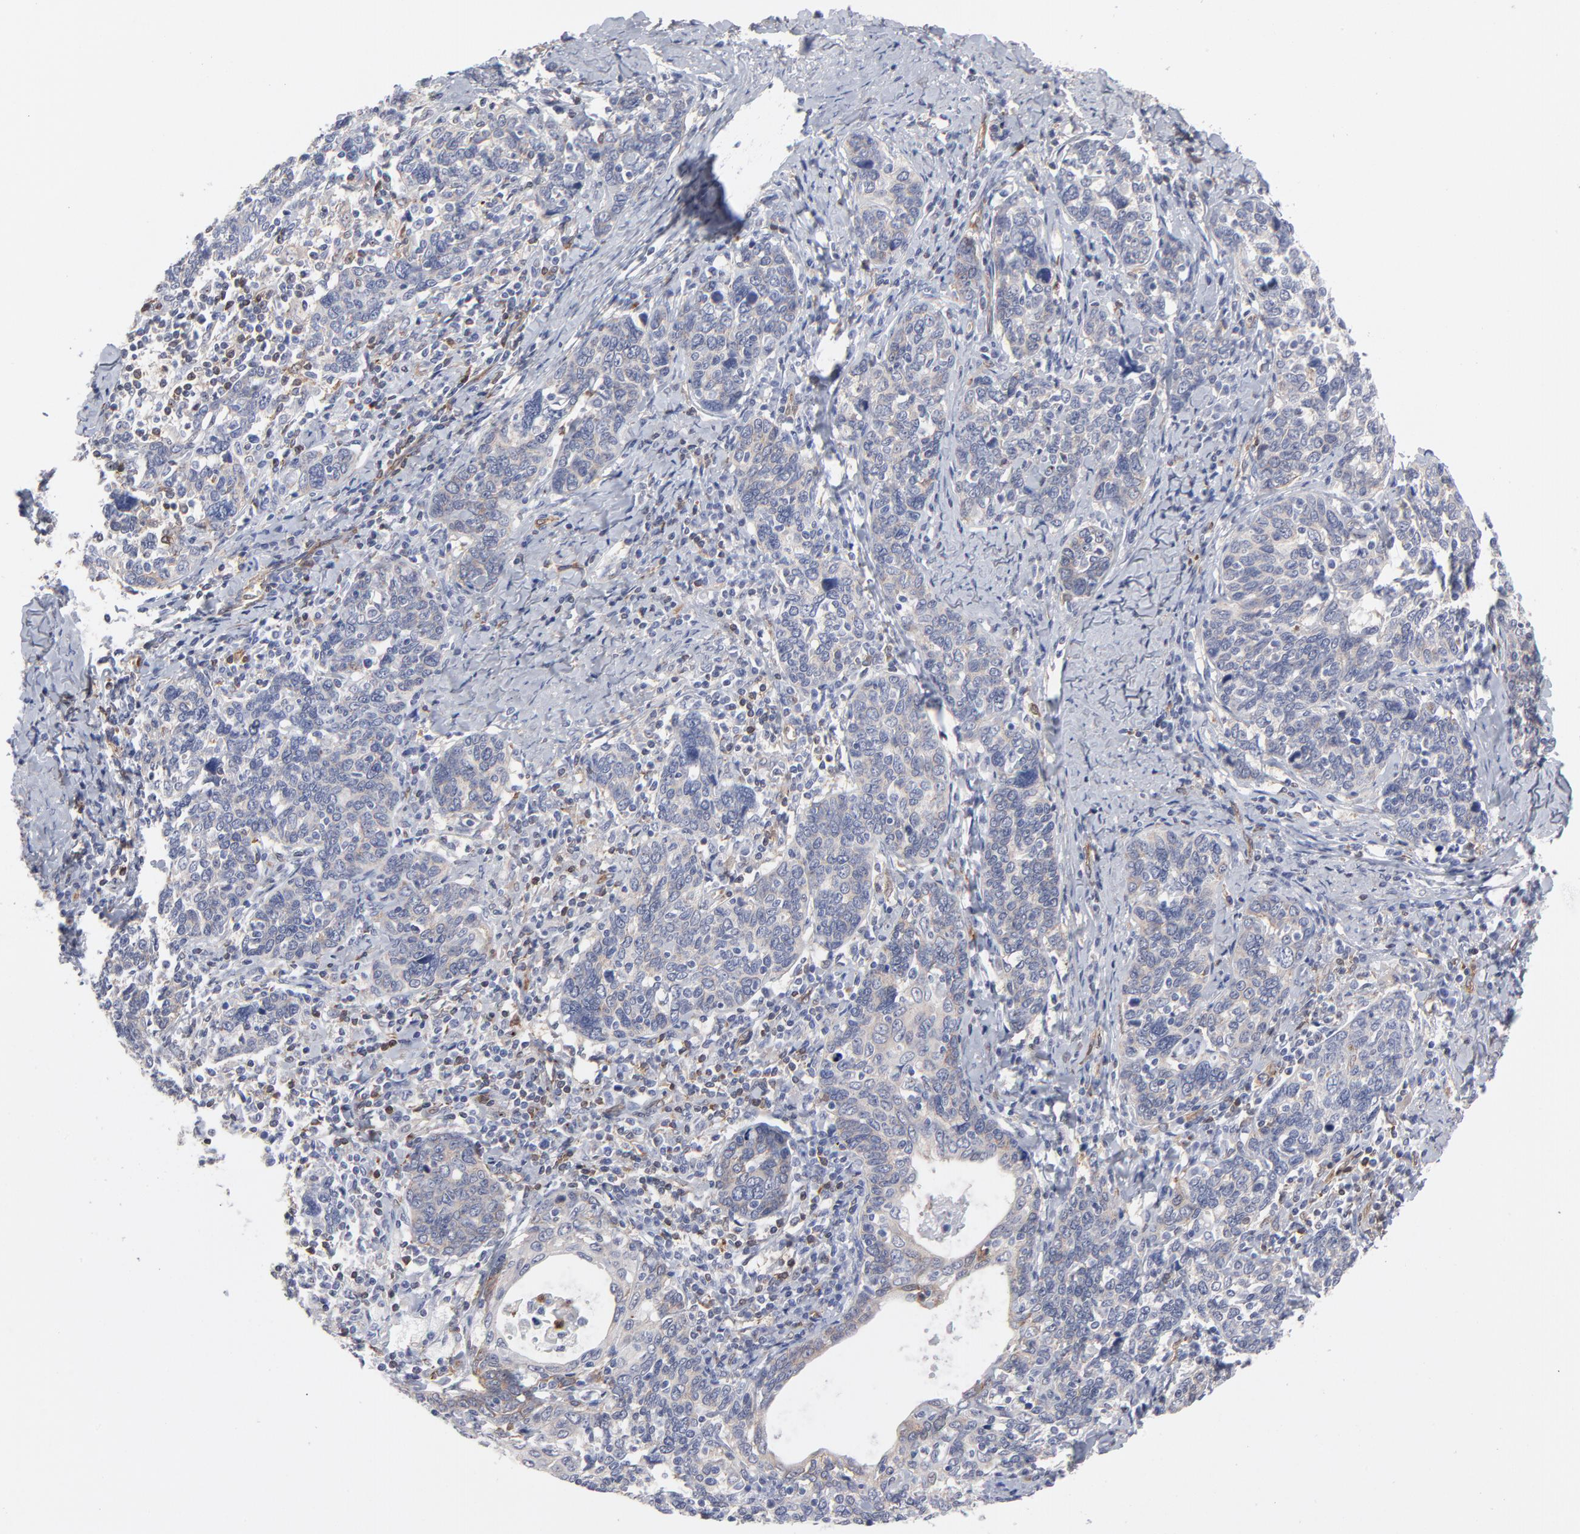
{"staining": {"intensity": "negative", "quantity": "none", "location": "none"}, "tissue": "cervical cancer", "cell_type": "Tumor cells", "image_type": "cancer", "snomed": [{"axis": "morphology", "description": "Squamous cell carcinoma, NOS"}, {"axis": "topography", "description": "Cervix"}], "caption": "IHC image of neoplastic tissue: squamous cell carcinoma (cervical) stained with DAB (3,3'-diaminobenzidine) demonstrates no significant protein positivity in tumor cells.", "gene": "PXN", "patient": {"sex": "female", "age": 41}}